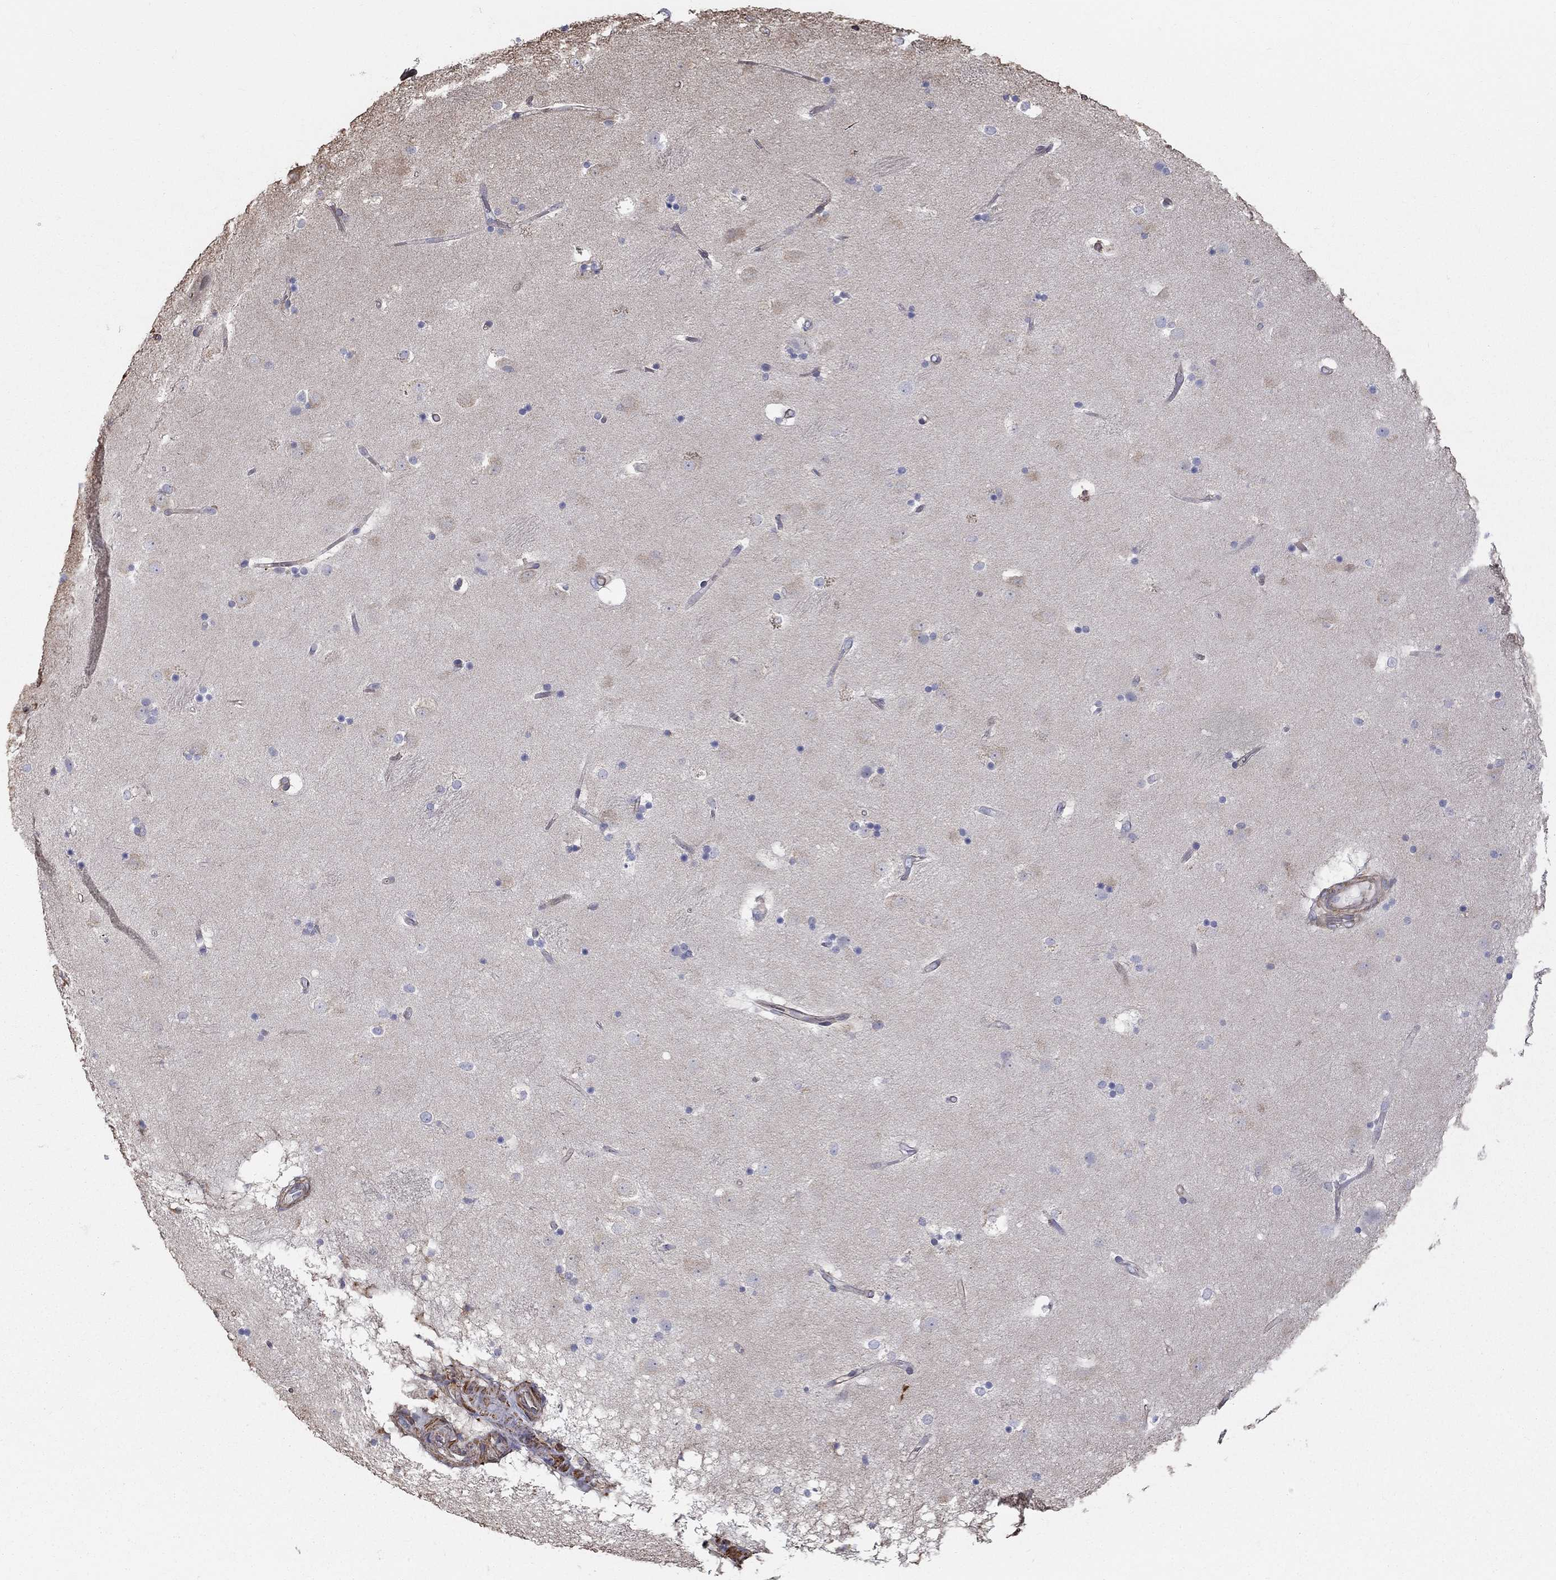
{"staining": {"intensity": "negative", "quantity": "none", "location": "none"}, "tissue": "caudate", "cell_type": "Glial cells", "image_type": "normal", "snomed": [{"axis": "morphology", "description": "Normal tissue, NOS"}, {"axis": "topography", "description": "Lateral ventricle wall"}], "caption": "Immunohistochemical staining of benign caudate exhibits no significant expression in glial cells.", "gene": "NPHP1", "patient": {"sex": "male", "age": 51}}